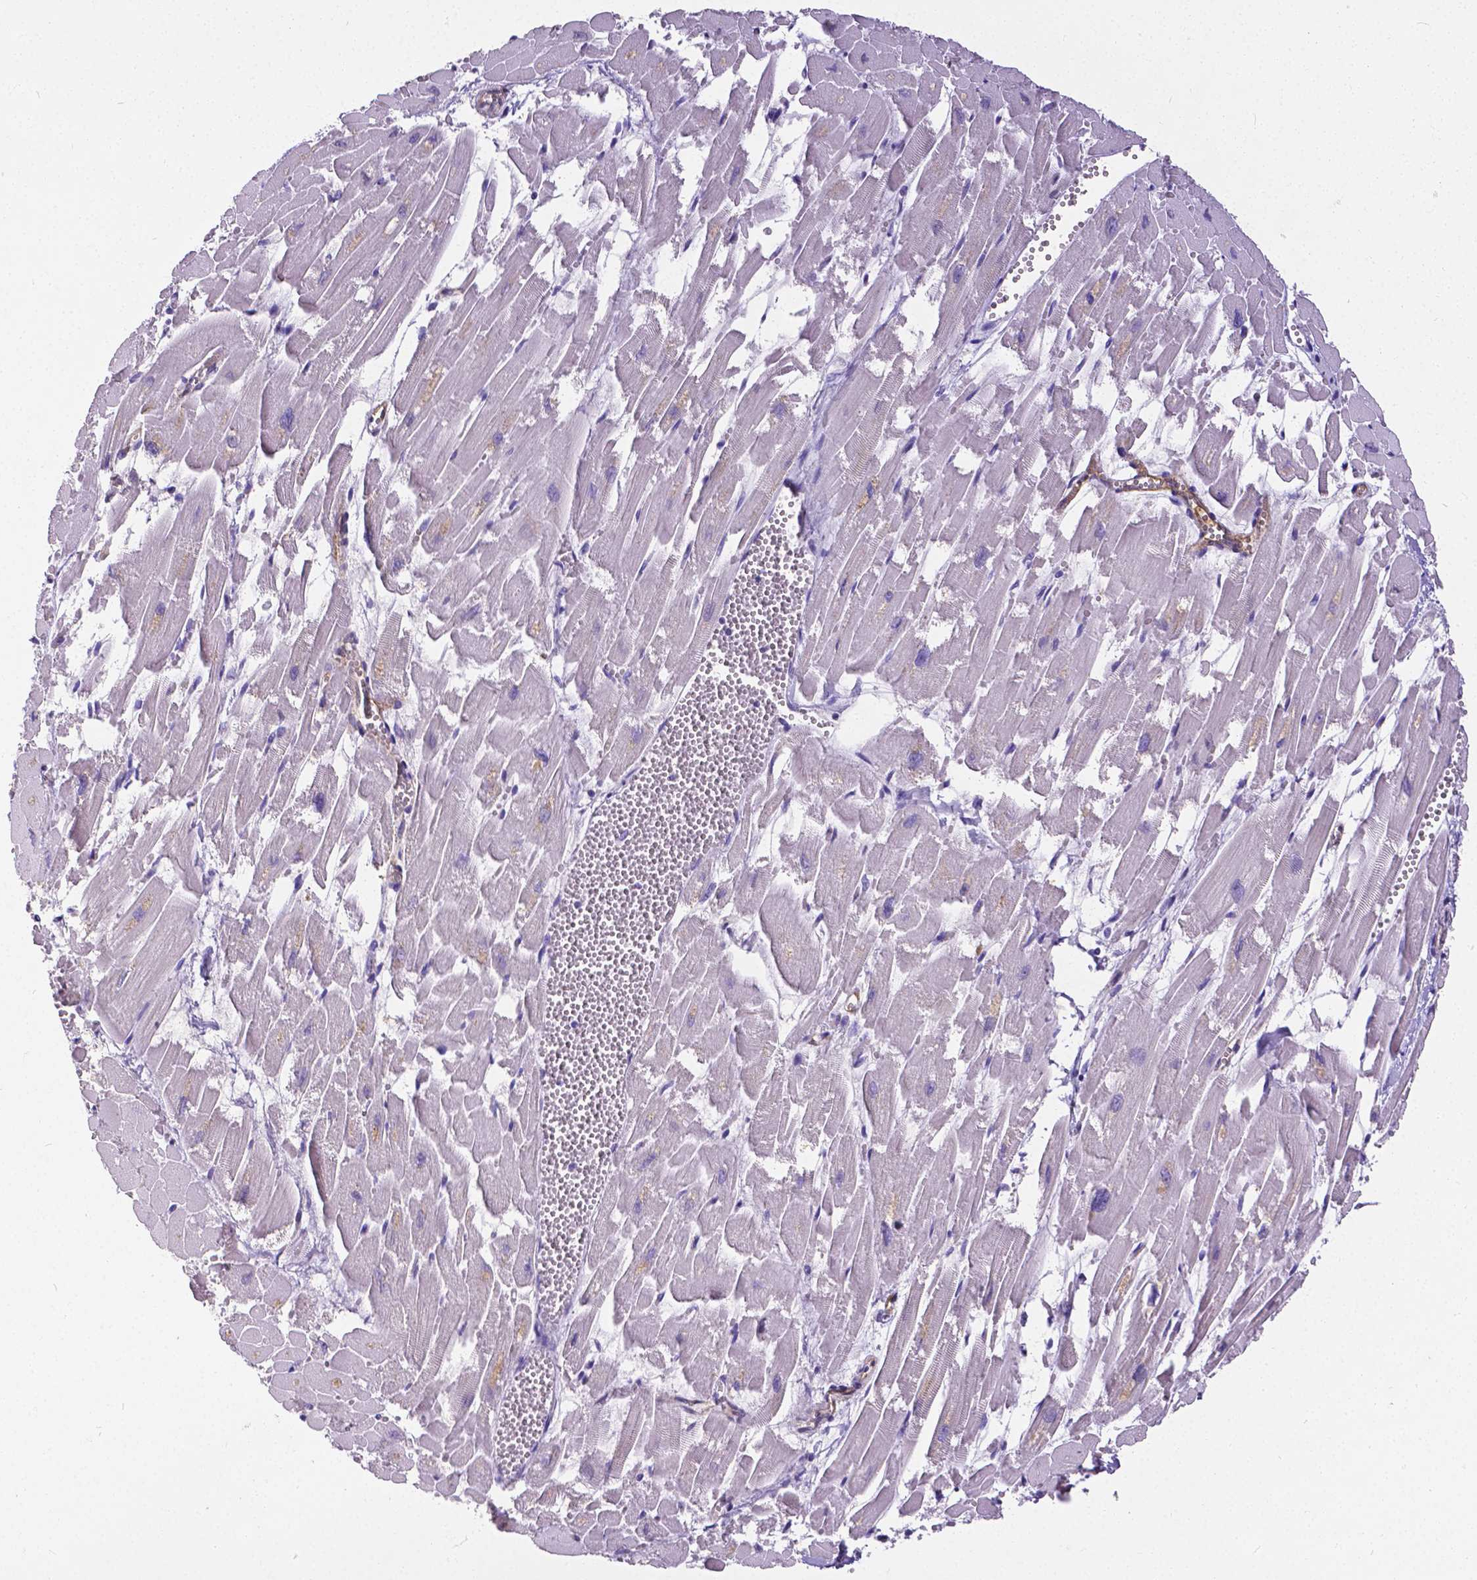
{"staining": {"intensity": "negative", "quantity": "none", "location": "none"}, "tissue": "heart muscle", "cell_type": "Cardiomyocytes", "image_type": "normal", "snomed": [{"axis": "morphology", "description": "Normal tissue, NOS"}, {"axis": "topography", "description": "Heart"}], "caption": "The immunohistochemistry photomicrograph has no significant expression in cardiomyocytes of heart muscle. (Brightfield microscopy of DAB (3,3'-diaminobenzidine) immunohistochemistry at high magnification).", "gene": "OCLN", "patient": {"sex": "female", "age": 52}}